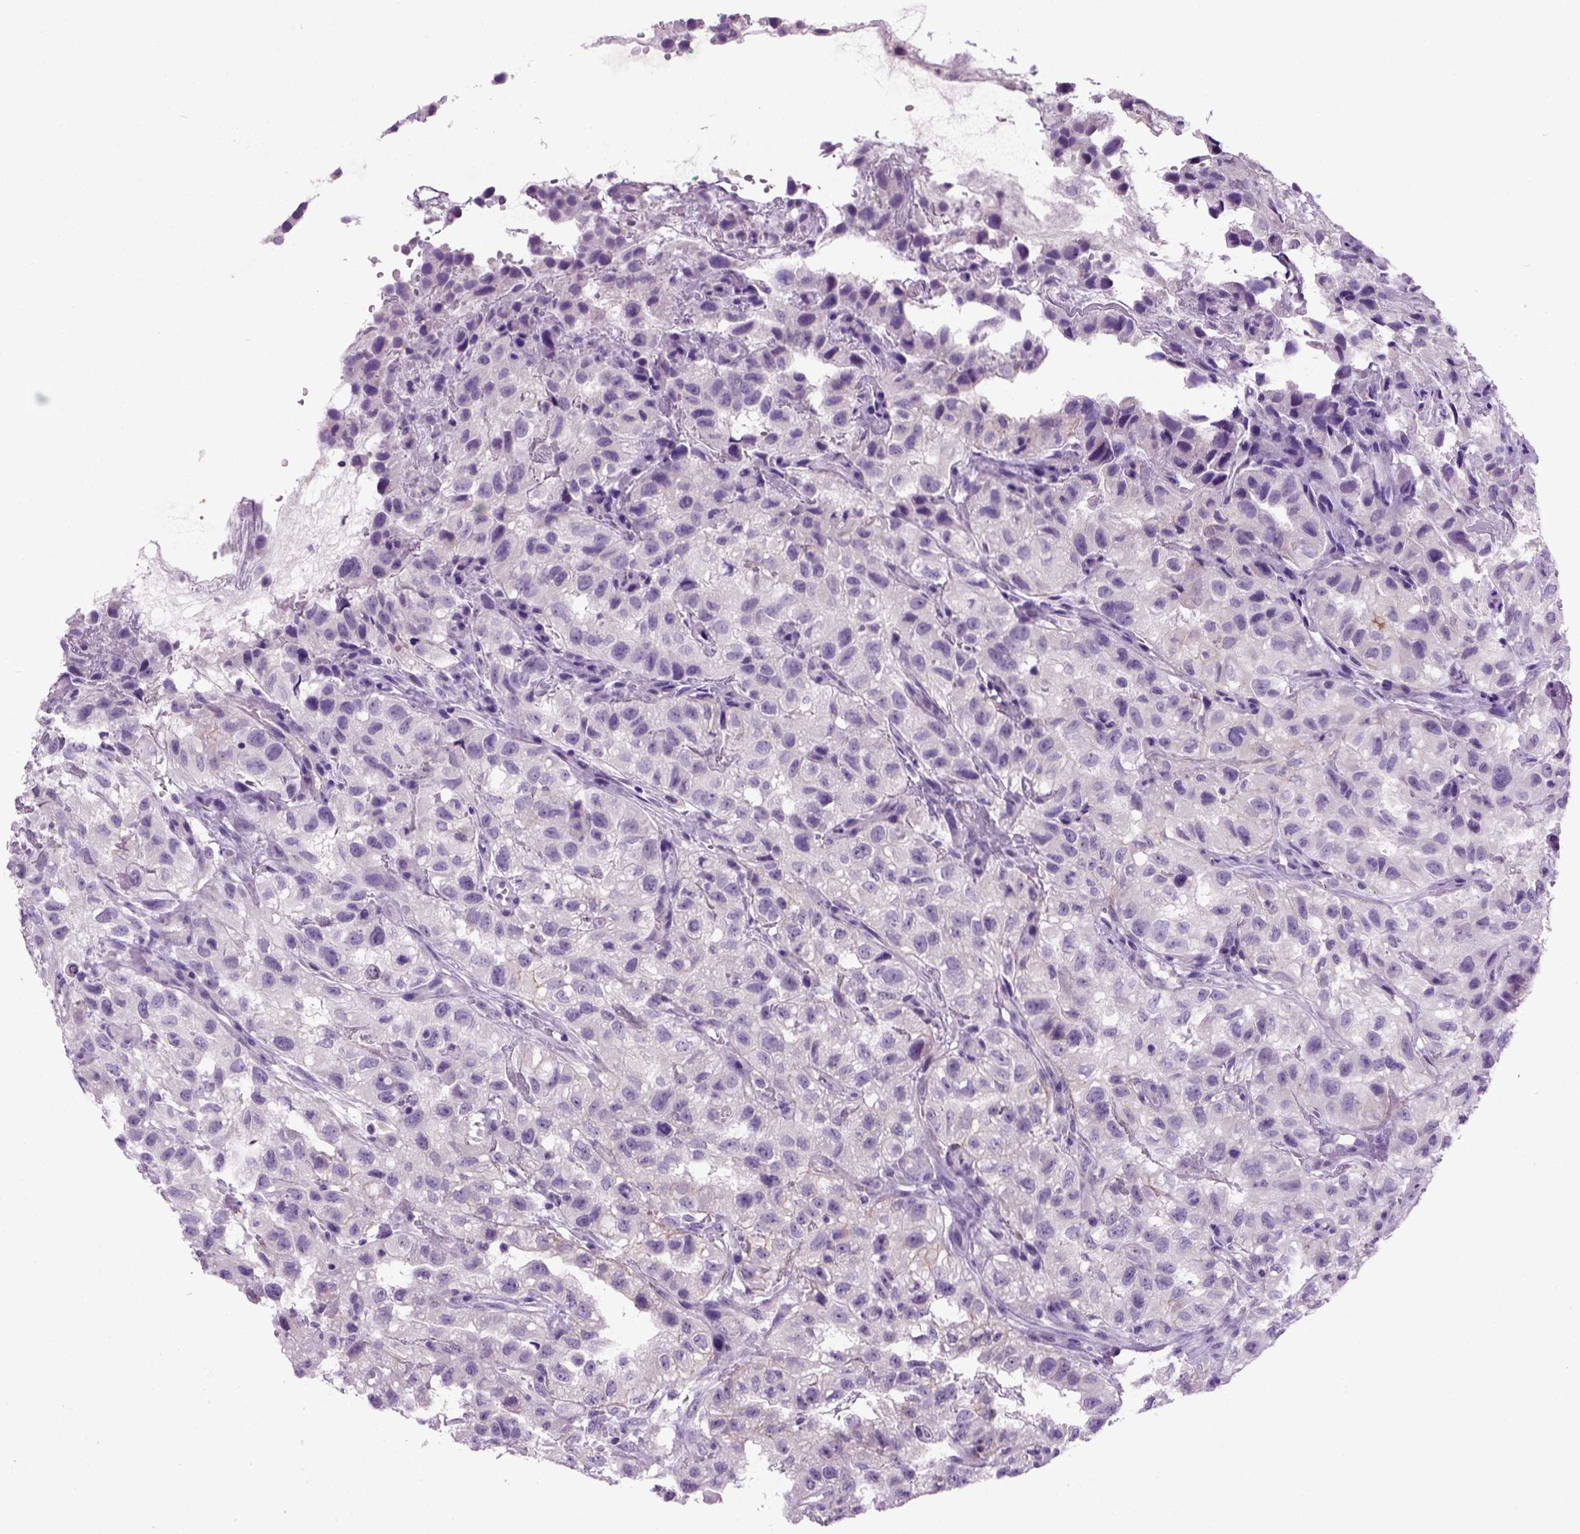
{"staining": {"intensity": "negative", "quantity": "none", "location": "none"}, "tissue": "renal cancer", "cell_type": "Tumor cells", "image_type": "cancer", "snomed": [{"axis": "morphology", "description": "Adenocarcinoma, NOS"}, {"axis": "topography", "description": "Kidney"}], "caption": "Immunohistochemistry (IHC) histopathology image of neoplastic tissue: human renal cancer (adenocarcinoma) stained with DAB (3,3'-diaminobenzidine) reveals no significant protein positivity in tumor cells.", "gene": "CDH1", "patient": {"sex": "male", "age": 64}}